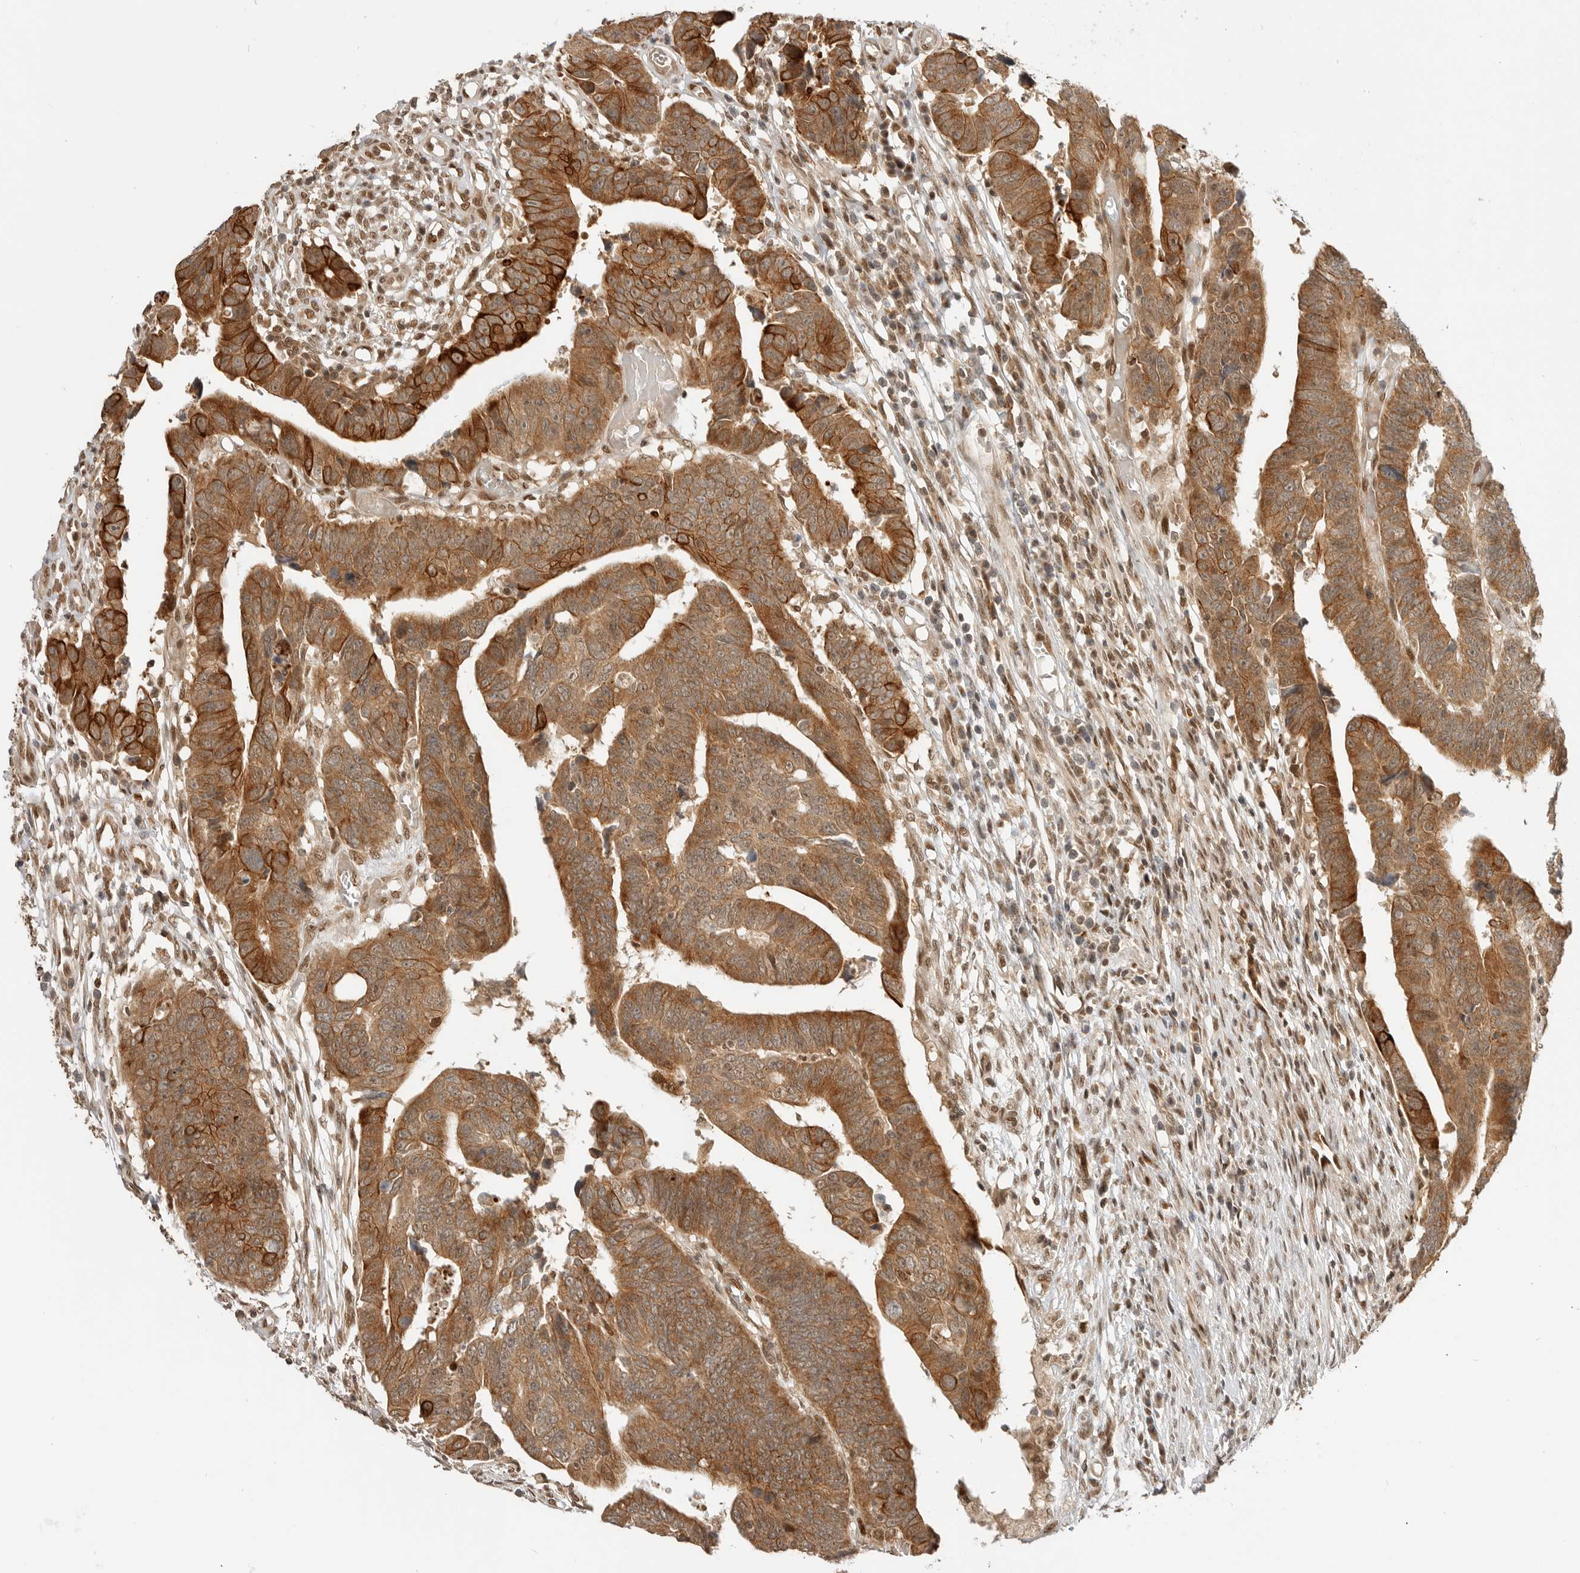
{"staining": {"intensity": "strong", "quantity": "25%-75%", "location": "cytoplasmic/membranous"}, "tissue": "colorectal cancer", "cell_type": "Tumor cells", "image_type": "cancer", "snomed": [{"axis": "morphology", "description": "Adenocarcinoma, NOS"}, {"axis": "topography", "description": "Rectum"}], "caption": "Human adenocarcinoma (colorectal) stained with a protein marker demonstrates strong staining in tumor cells.", "gene": "ALKAL1", "patient": {"sex": "female", "age": 65}}